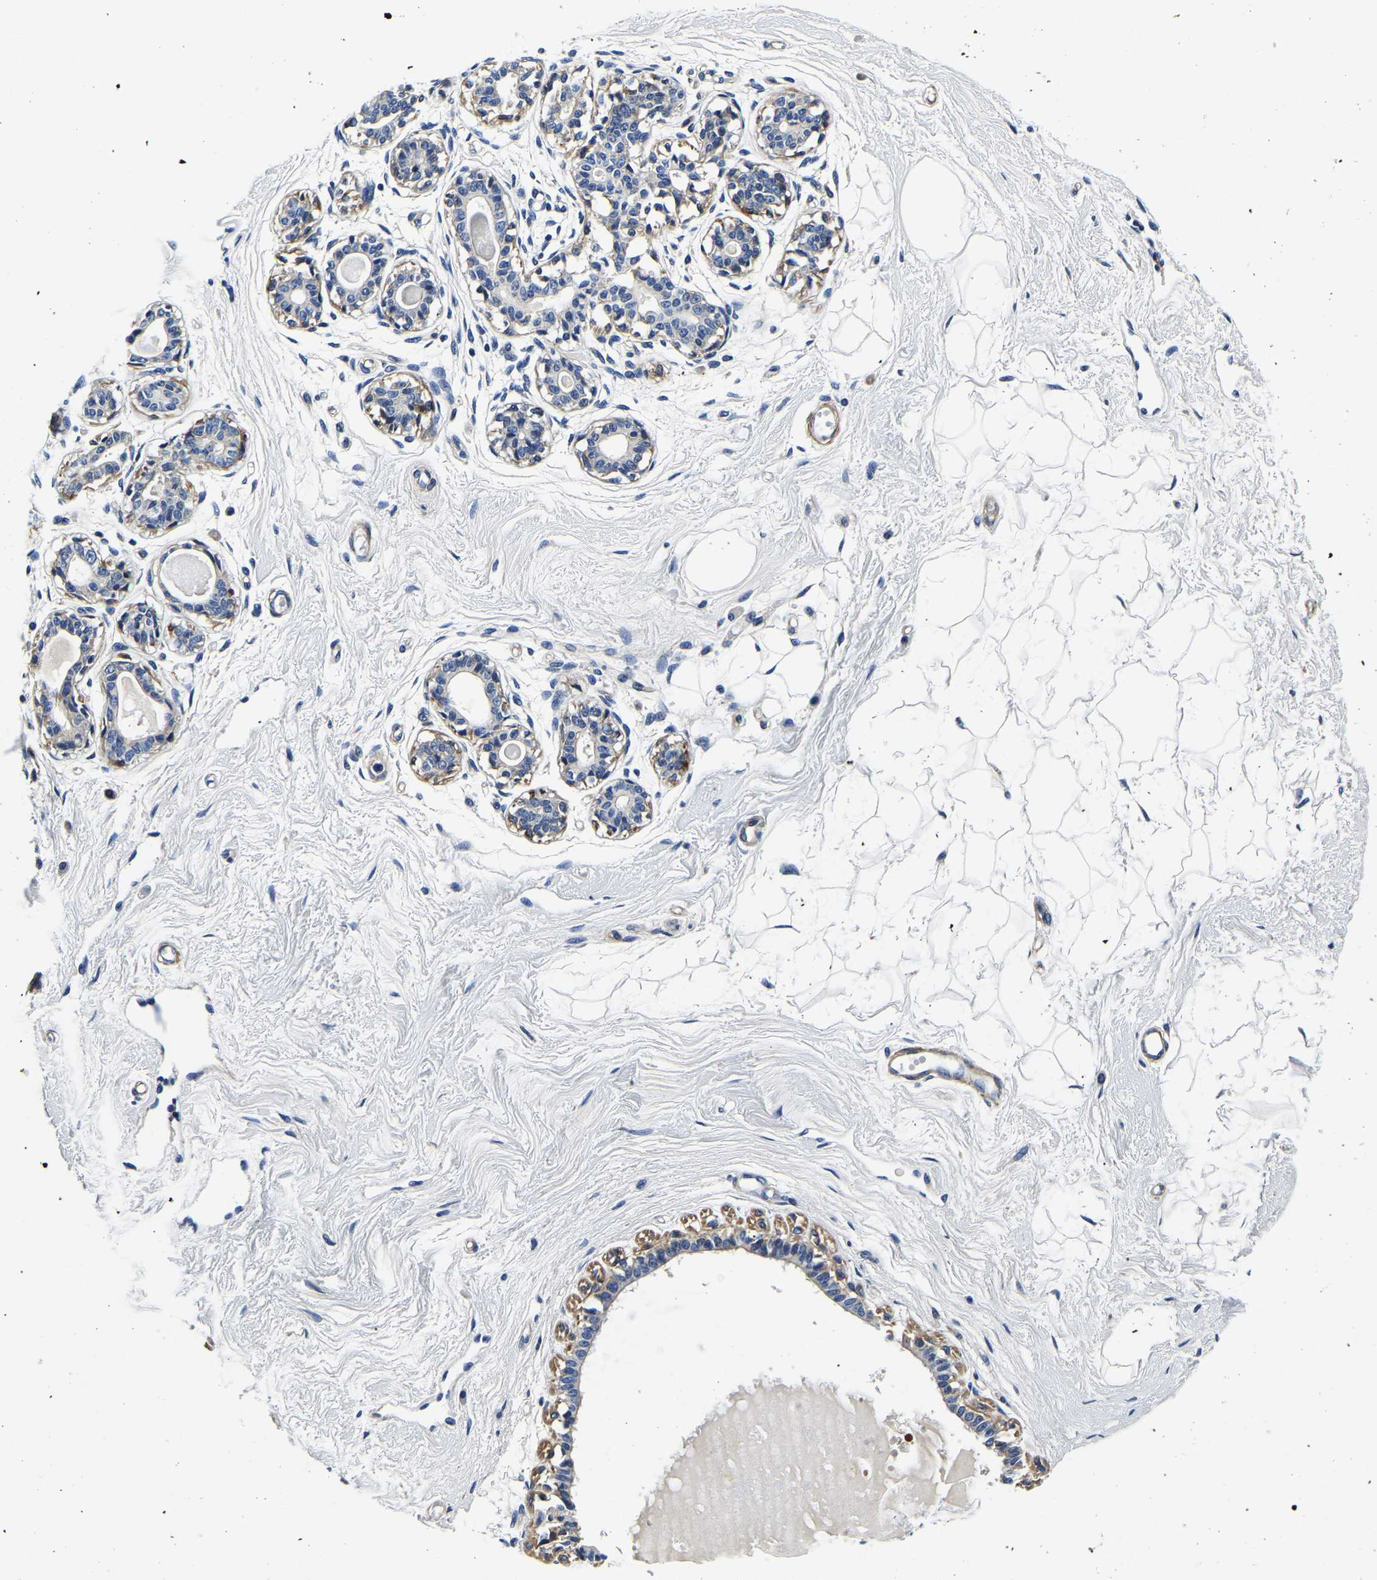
{"staining": {"intensity": "negative", "quantity": "none", "location": "none"}, "tissue": "breast", "cell_type": "Adipocytes", "image_type": "normal", "snomed": [{"axis": "morphology", "description": "Normal tissue, NOS"}, {"axis": "topography", "description": "Breast"}], "caption": "Adipocytes show no significant protein staining in unremarkable breast.", "gene": "KCTD17", "patient": {"sex": "female", "age": 45}}